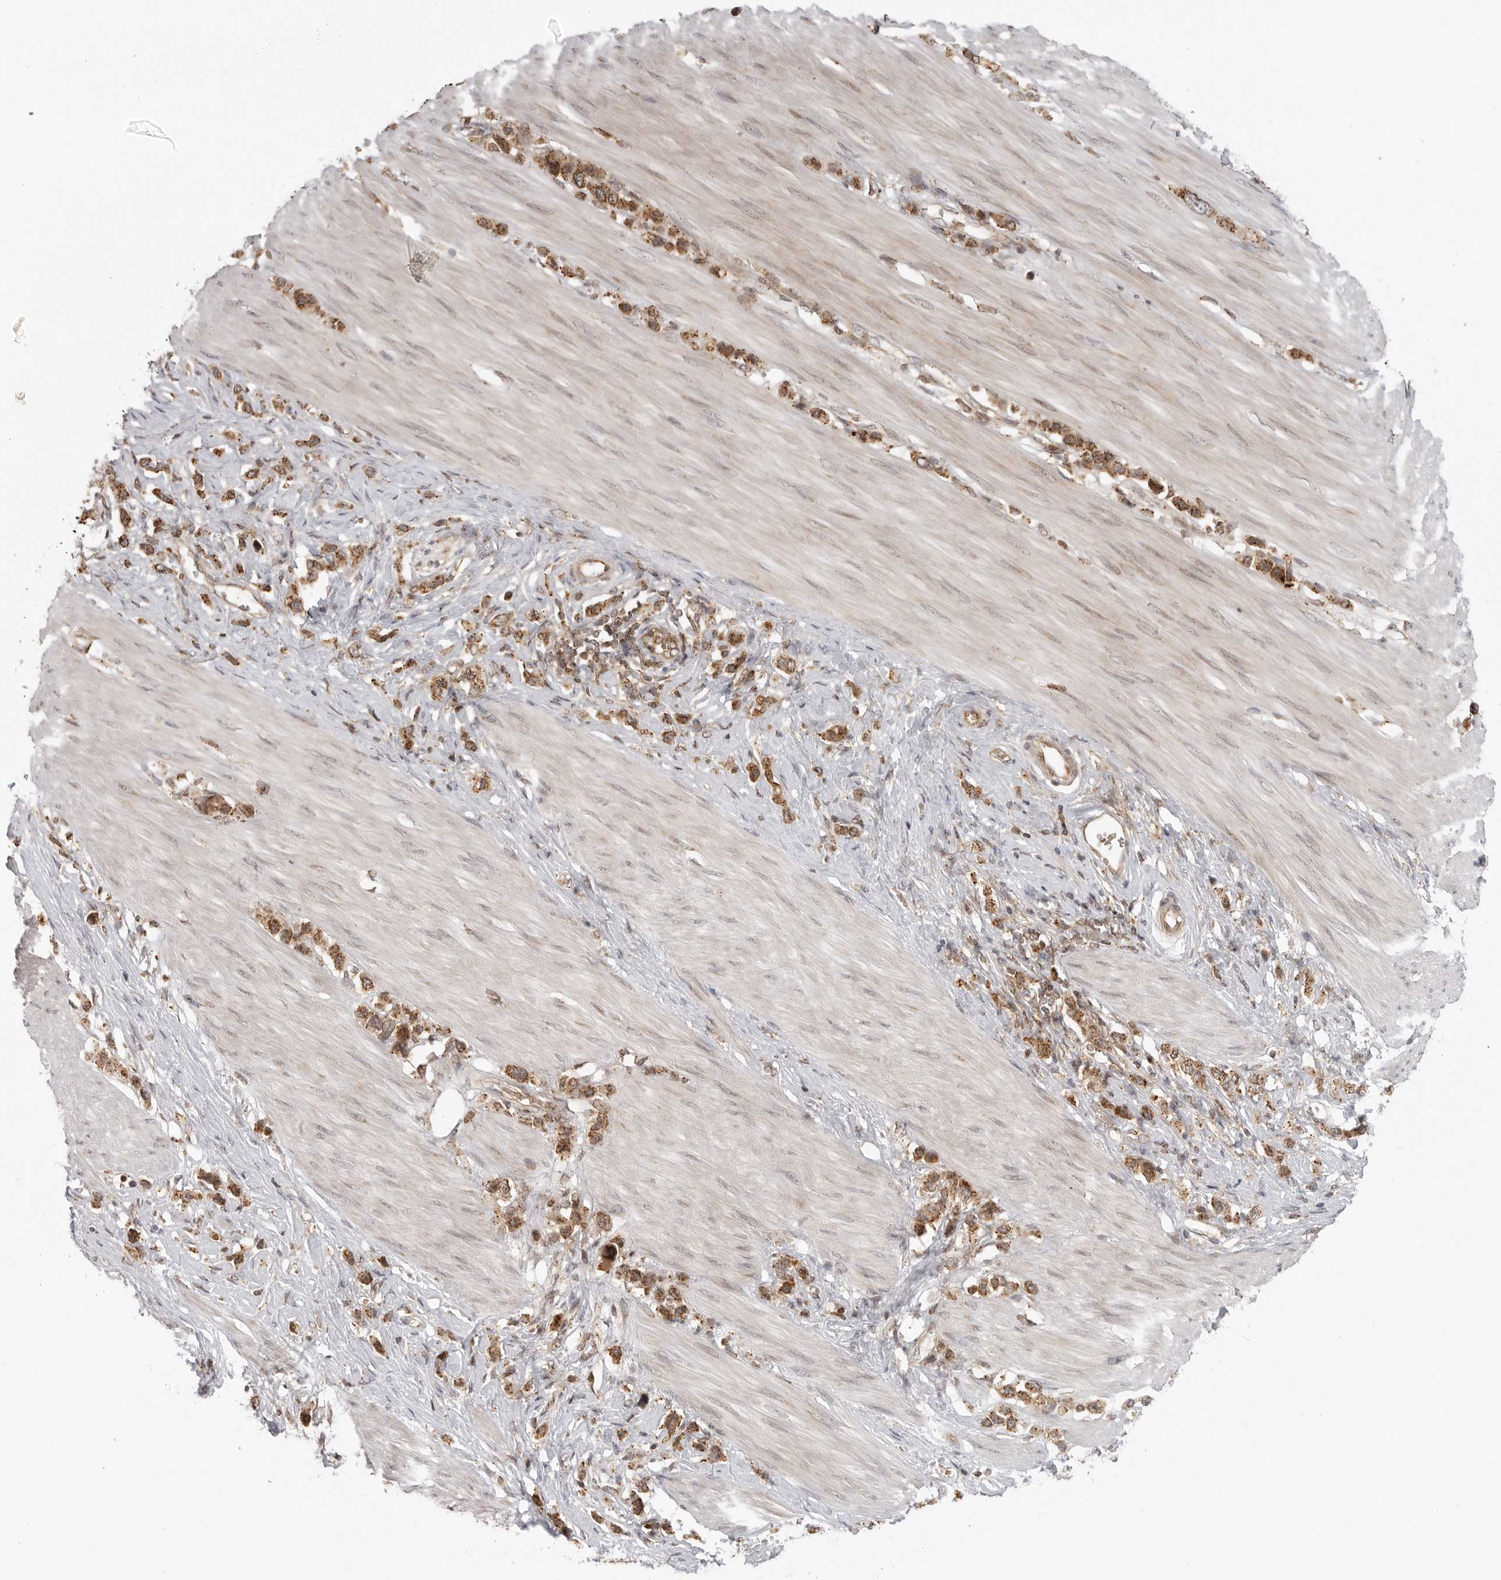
{"staining": {"intensity": "moderate", "quantity": ">75%", "location": "cytoplasmic/membranous"}, "tissue": "stomach cancer", "cell_type": "Tumor cells", "image_type": "cancer", "snomed": [{"axis": "morphology", "description": "Adenocarcinoma, NOS"}, {"axis": "topography", "description": "Stomach"}], "caption": "An image showing moderate cytoplasmic/membranous positivity in about >75% of tumor cells in stomach adenocarcinoma, as visualized by brown immunohistochemical staining.", "gene": "COPA", "patient": {"sex": "female", "age": 65}}